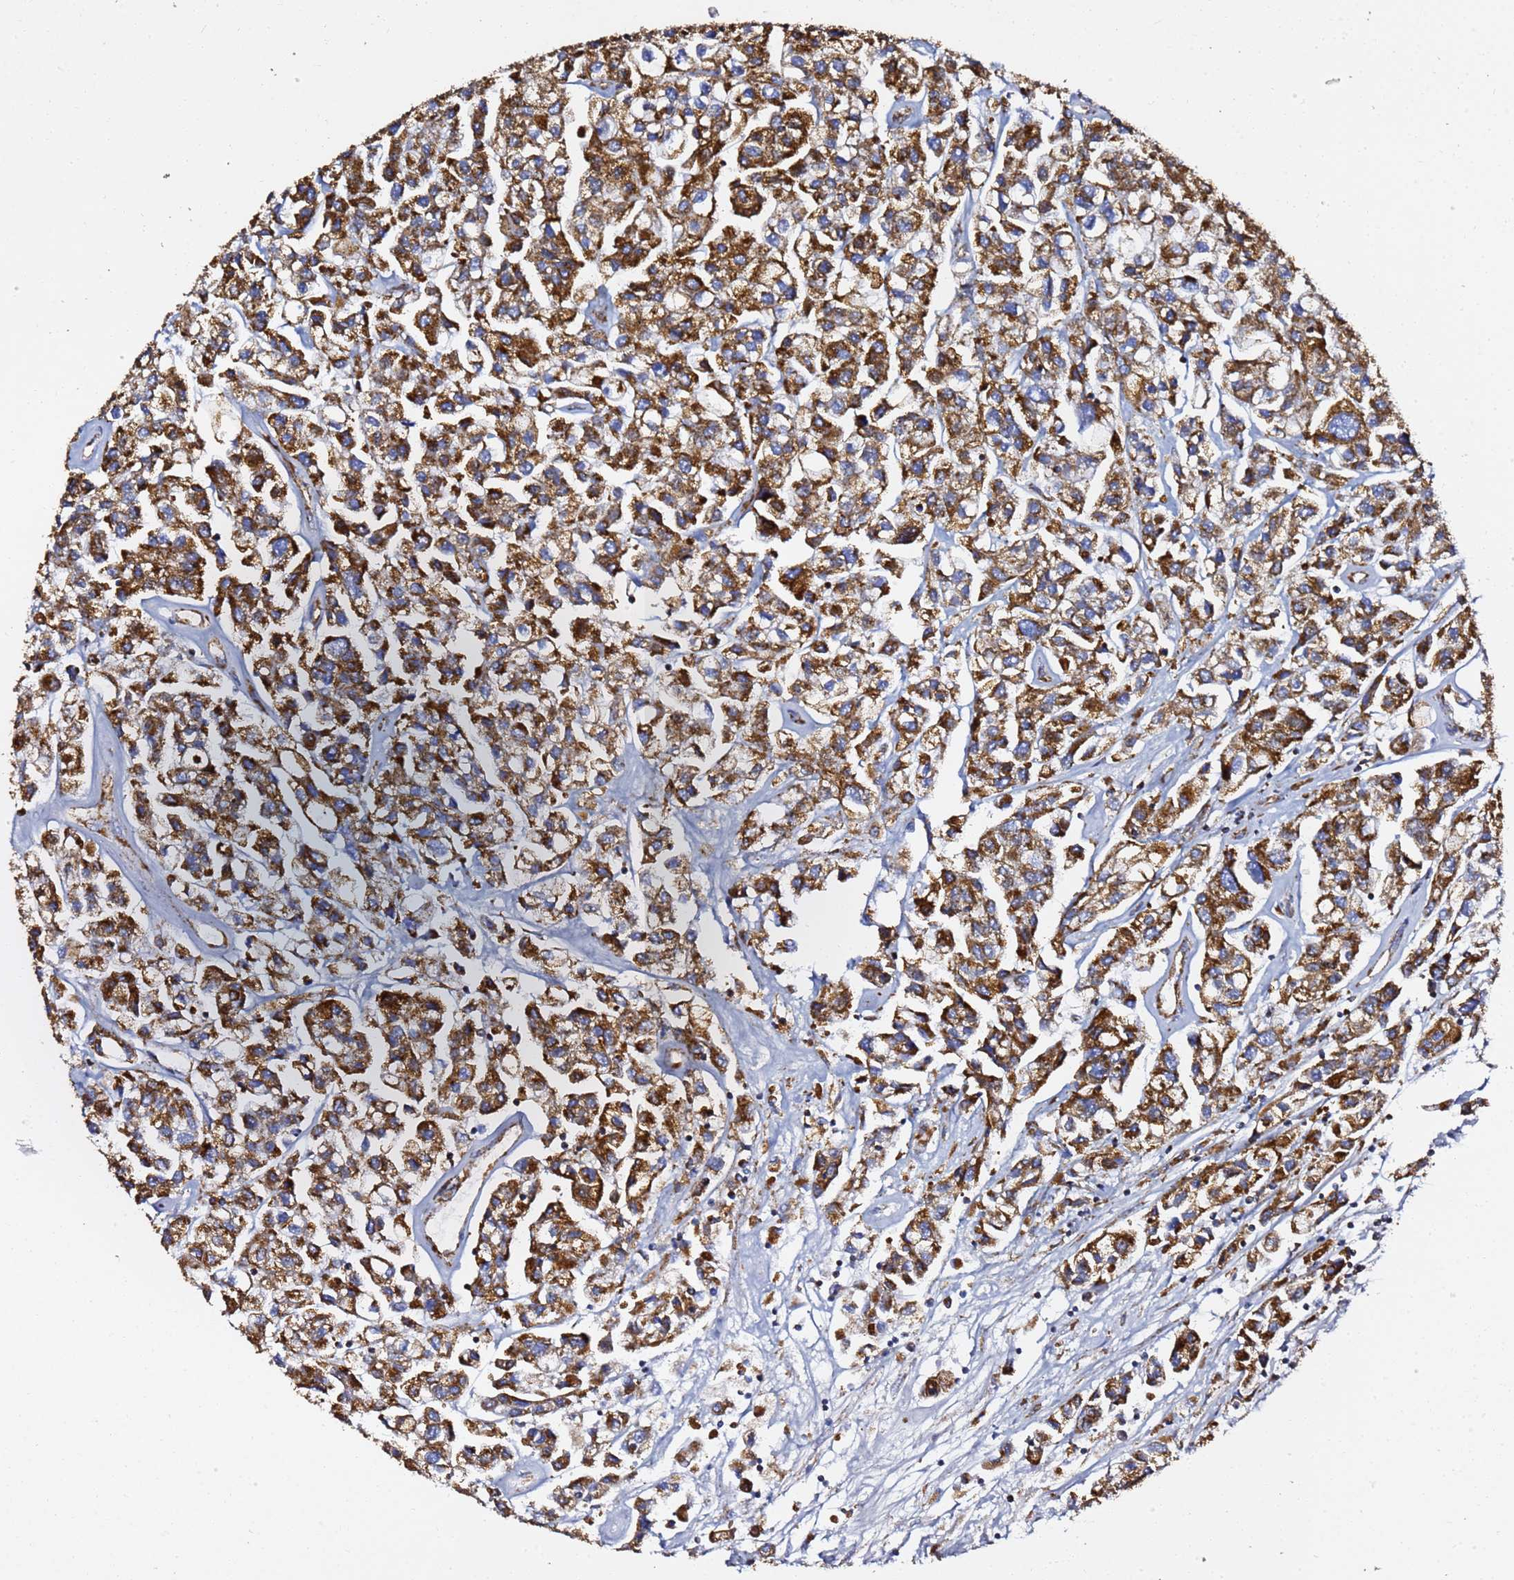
{"staining": {"intensity": "strong", "quantity": ">75%", "location": "cytoplasmic/membranous"}, "tissue": "urothelial cancer", "cell_type": "Tumor cells", "image_type": "cancer", "snomed": [{"axis": "morphology", "description": "Urothelial carcinoma, High grade"}, {"axis": "topography", "description": "Urinary bladder"}], "caption": "High-power microscopy captured an immunohistochemistry photomicrograph of urothelial cancer, revealing strong cytoplasmic/membranous positivity in about >75% of tumor cells.", "gene": "PHB2", "patient": {"sex": "male", "age": 67}}